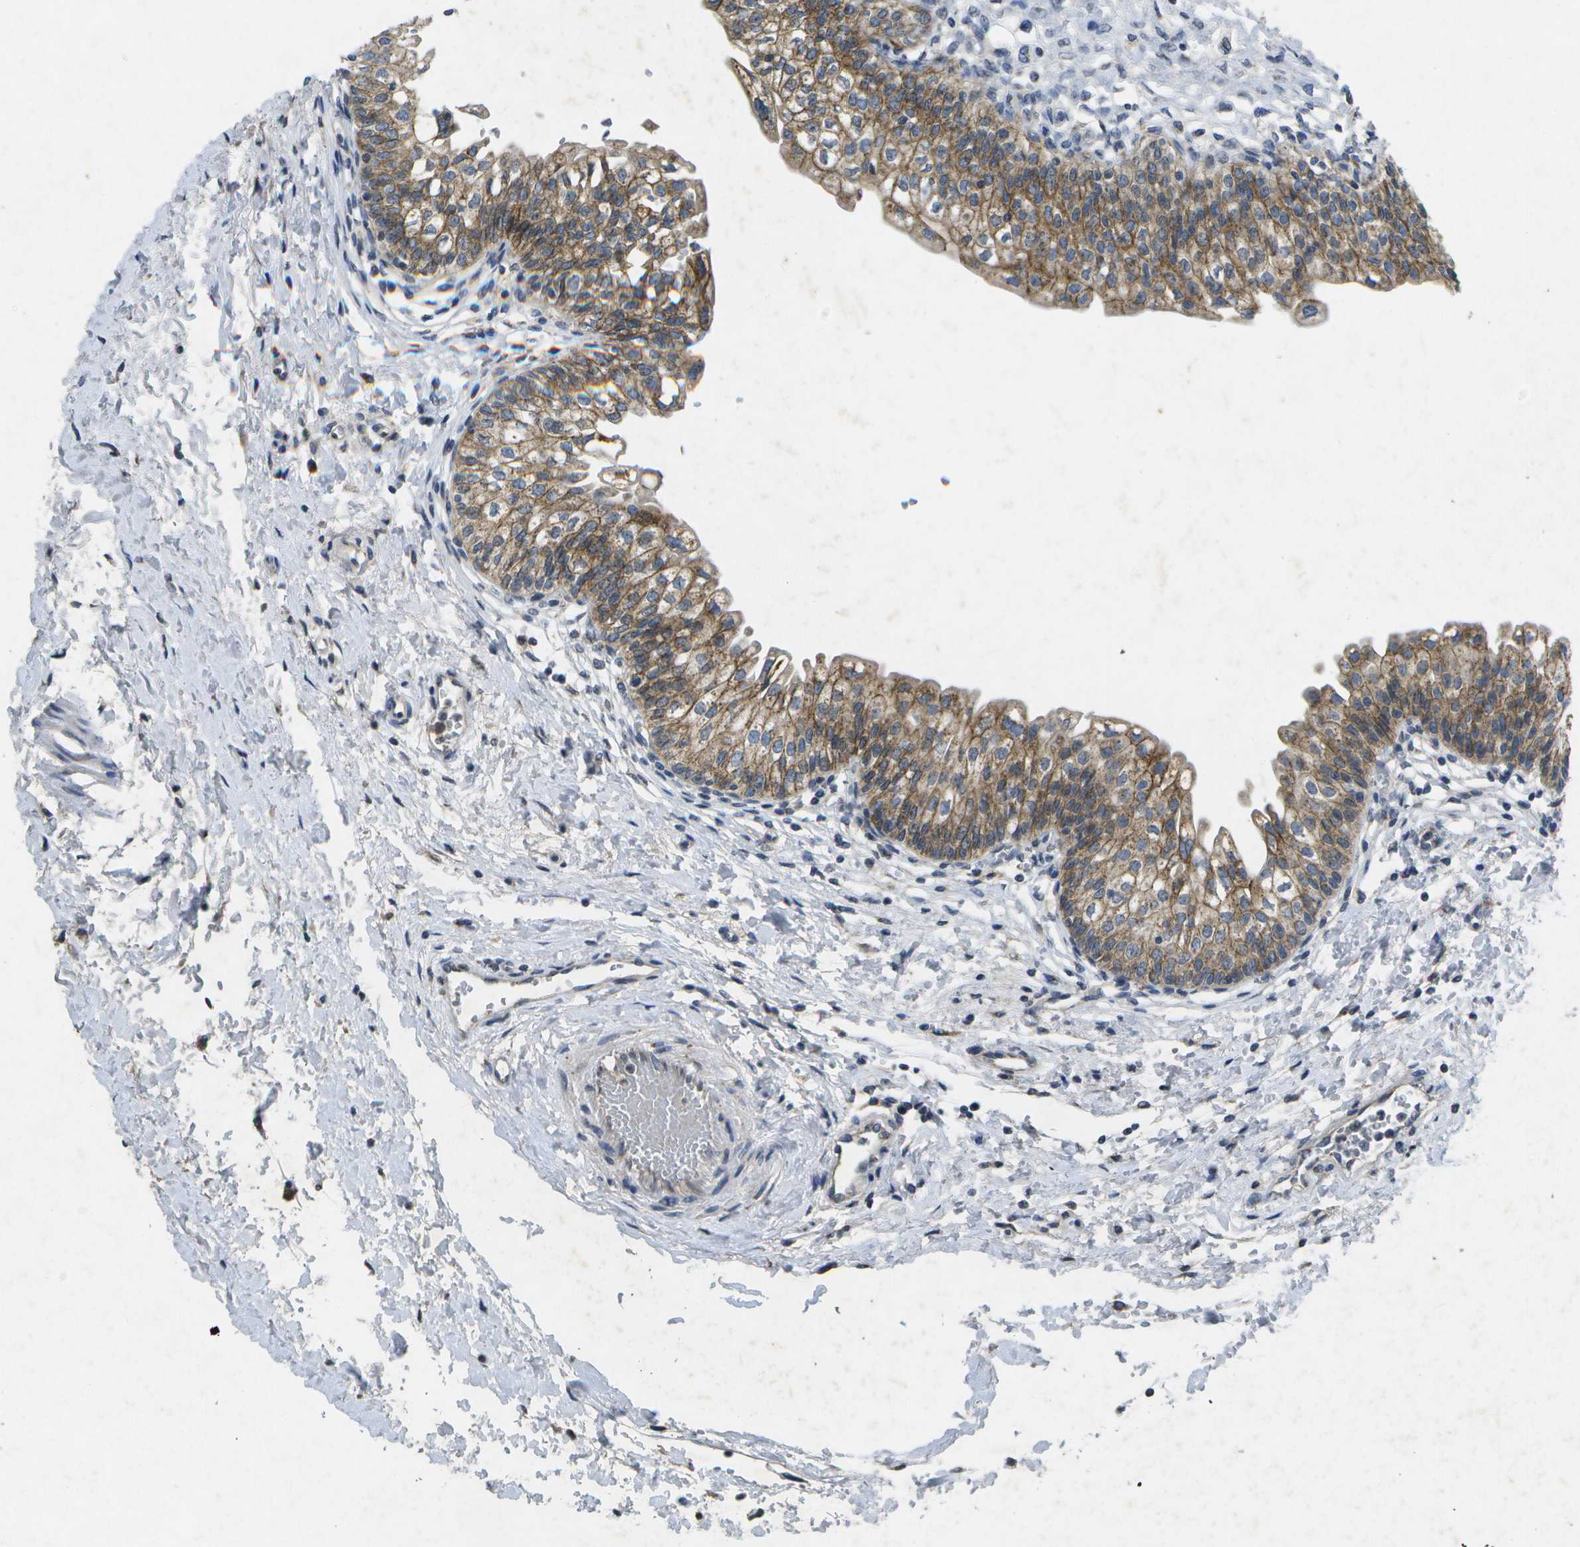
{"staining": {"intensity": "moderate", "quantity": ">75%", "location": "cytoplasmic/membranous"}, "tissue": "urinary bladder", "cell_type": "Urothelial cells", "image_type": "normal", "snomed": [{"axis": "morphology", "description": "Normal tissue, NOS"}, {"axis": "topography", "description": "Urinary bladder"}], "caption": "An immunohistochemistry (IHC) photomicrograph of normal tissue is shown. Protein staining in brown labels moderate cytoplasmic/membranous positivity in urinary bladder within urothelial cells. (DAB (3,3'-diaminobenzidine) IHC, brown staining for protein, blue staining for nuclei).", "gene": "KDELR1", "patient": {"sex": "male", "age": 55}}